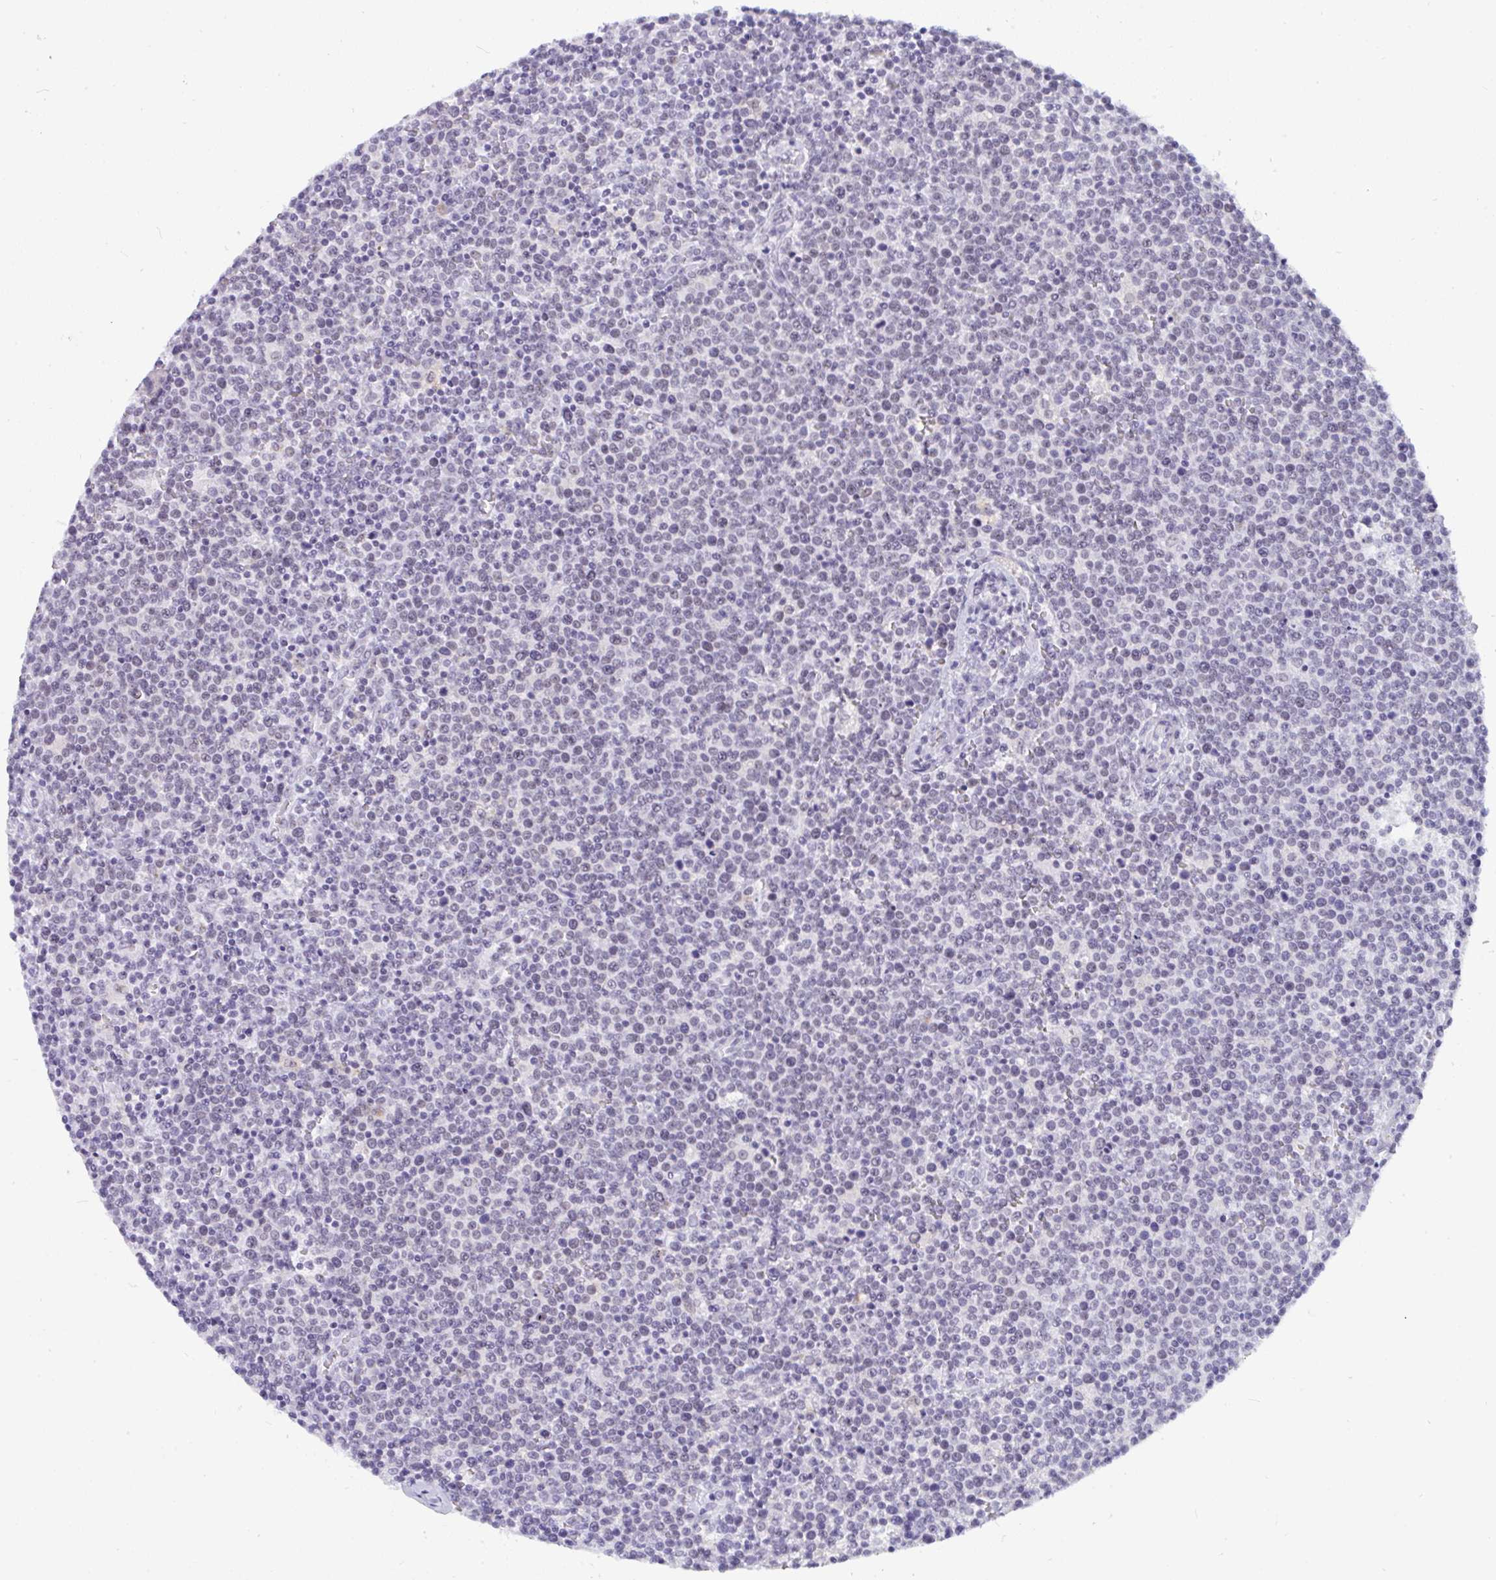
{"staining": {"intensity": "negative", "quantity": "none", "location": "none"}, "tissue": "lymphoma", "cell_type": "Tumor cells", "image_type": "cancer", "snomed": [{"axis": "morphology", "description": "Malignant lymphoma, non-Hodgkin's type, High grade"}, {"axis": "topography", "description": "Lymph node"}], "caption": "DAB (3,3'-diaminobenzidine) immunohistochemical staining of human lymphoma displays no significant expression in tumor cells.", "gene": "CDK13", "patient": {"sex": "male", "age": 61}}